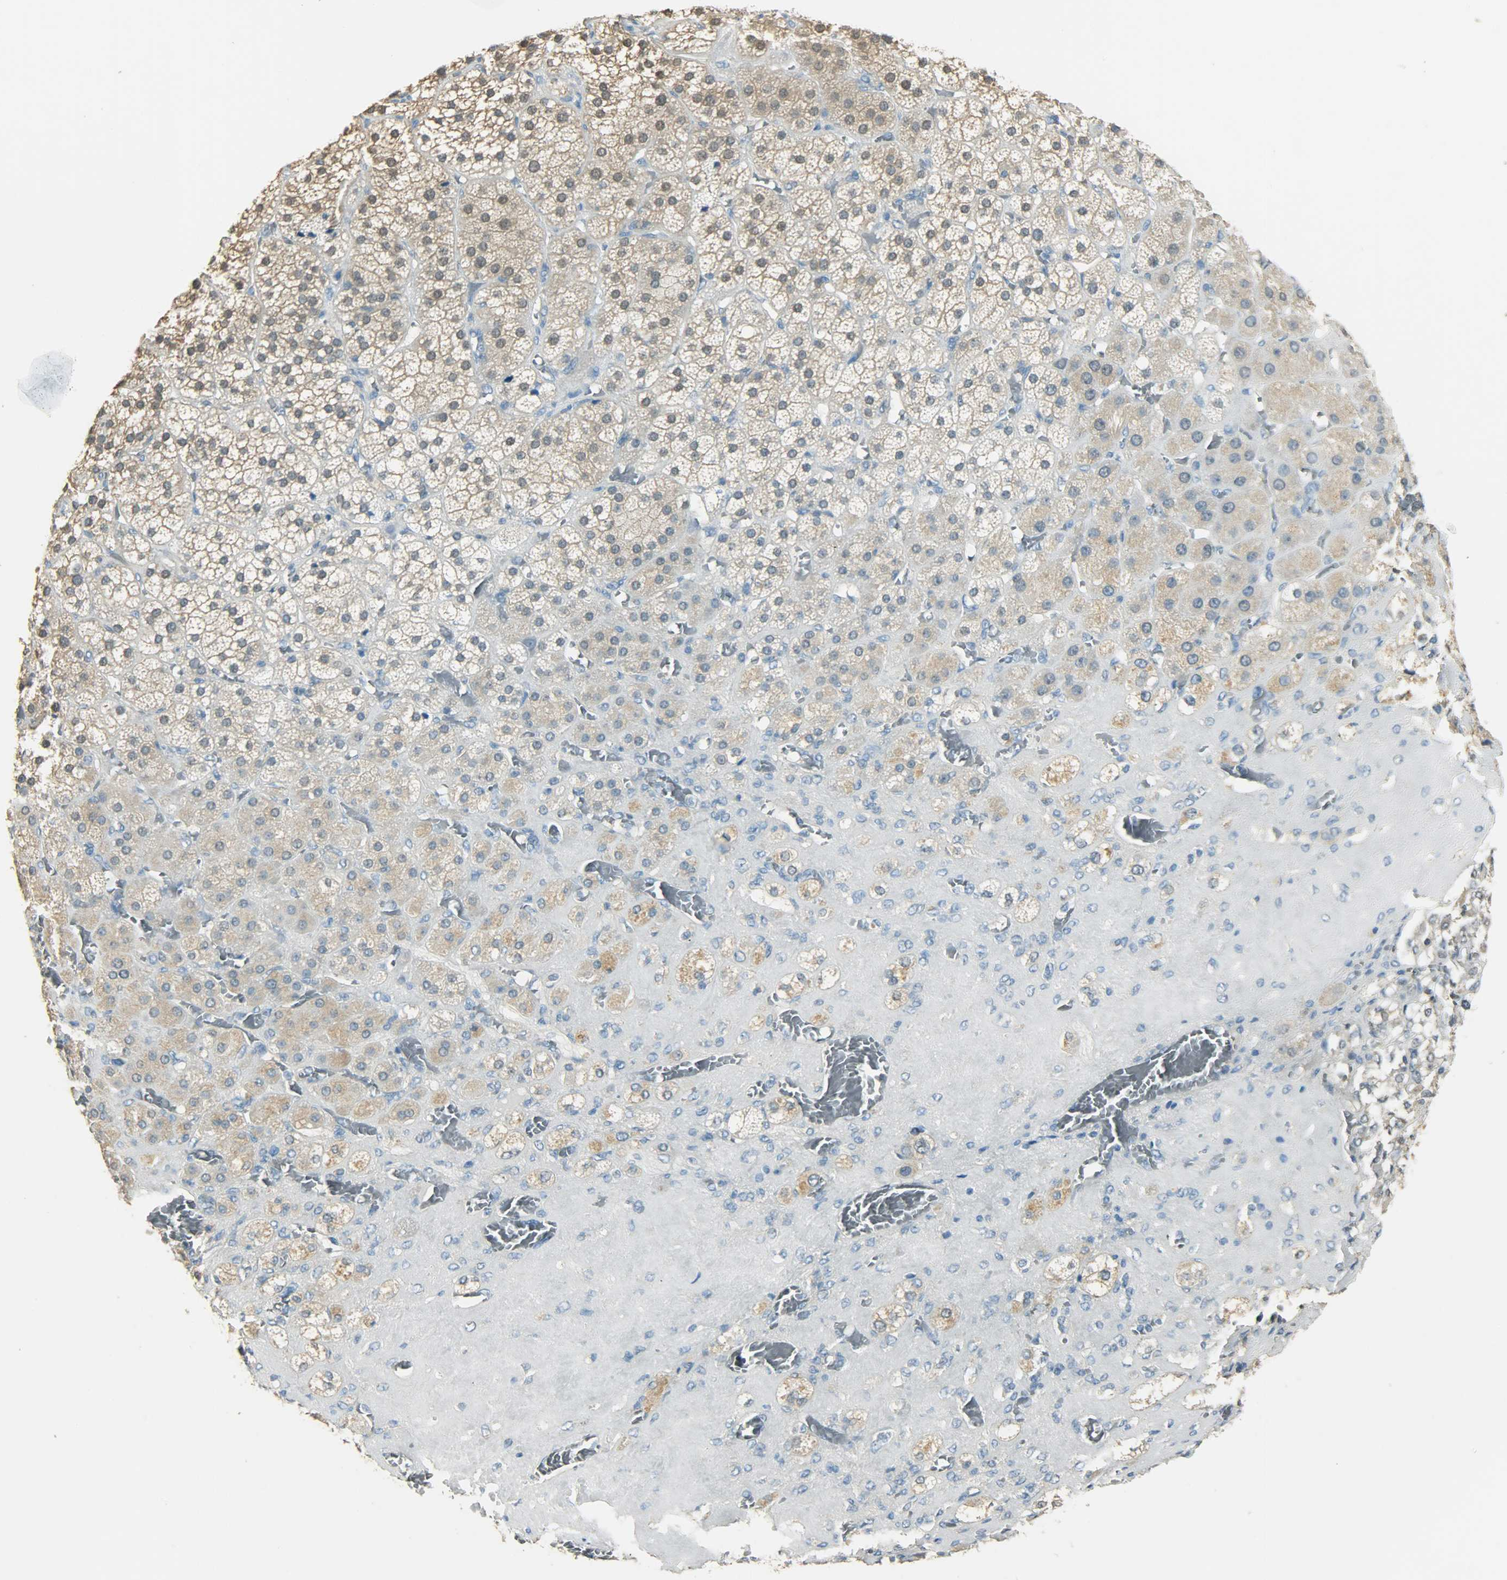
{"staining": {"intensity": "weak", "quantity": ">75%", "location": "cytoplasmic/membranous,nuclear"}, "tissue": "adrenal gland", "cell_type": "Glandular cells", "image_type": "normal", "snomed": [{"axis": "morphology", "description": "Normal tissue, NOS"}, {"axis": "topography", "description": "Adrenal gland"}], "caption": "Immunohistochemical staining of normal adrenal gland demonstrates >75% levels of weak cytoplasmic/membranous,nuclear protein staining in about >75% of glandular cells.", "gene": "PRMT5", "patient": {"sex": "female", "age": 71}}